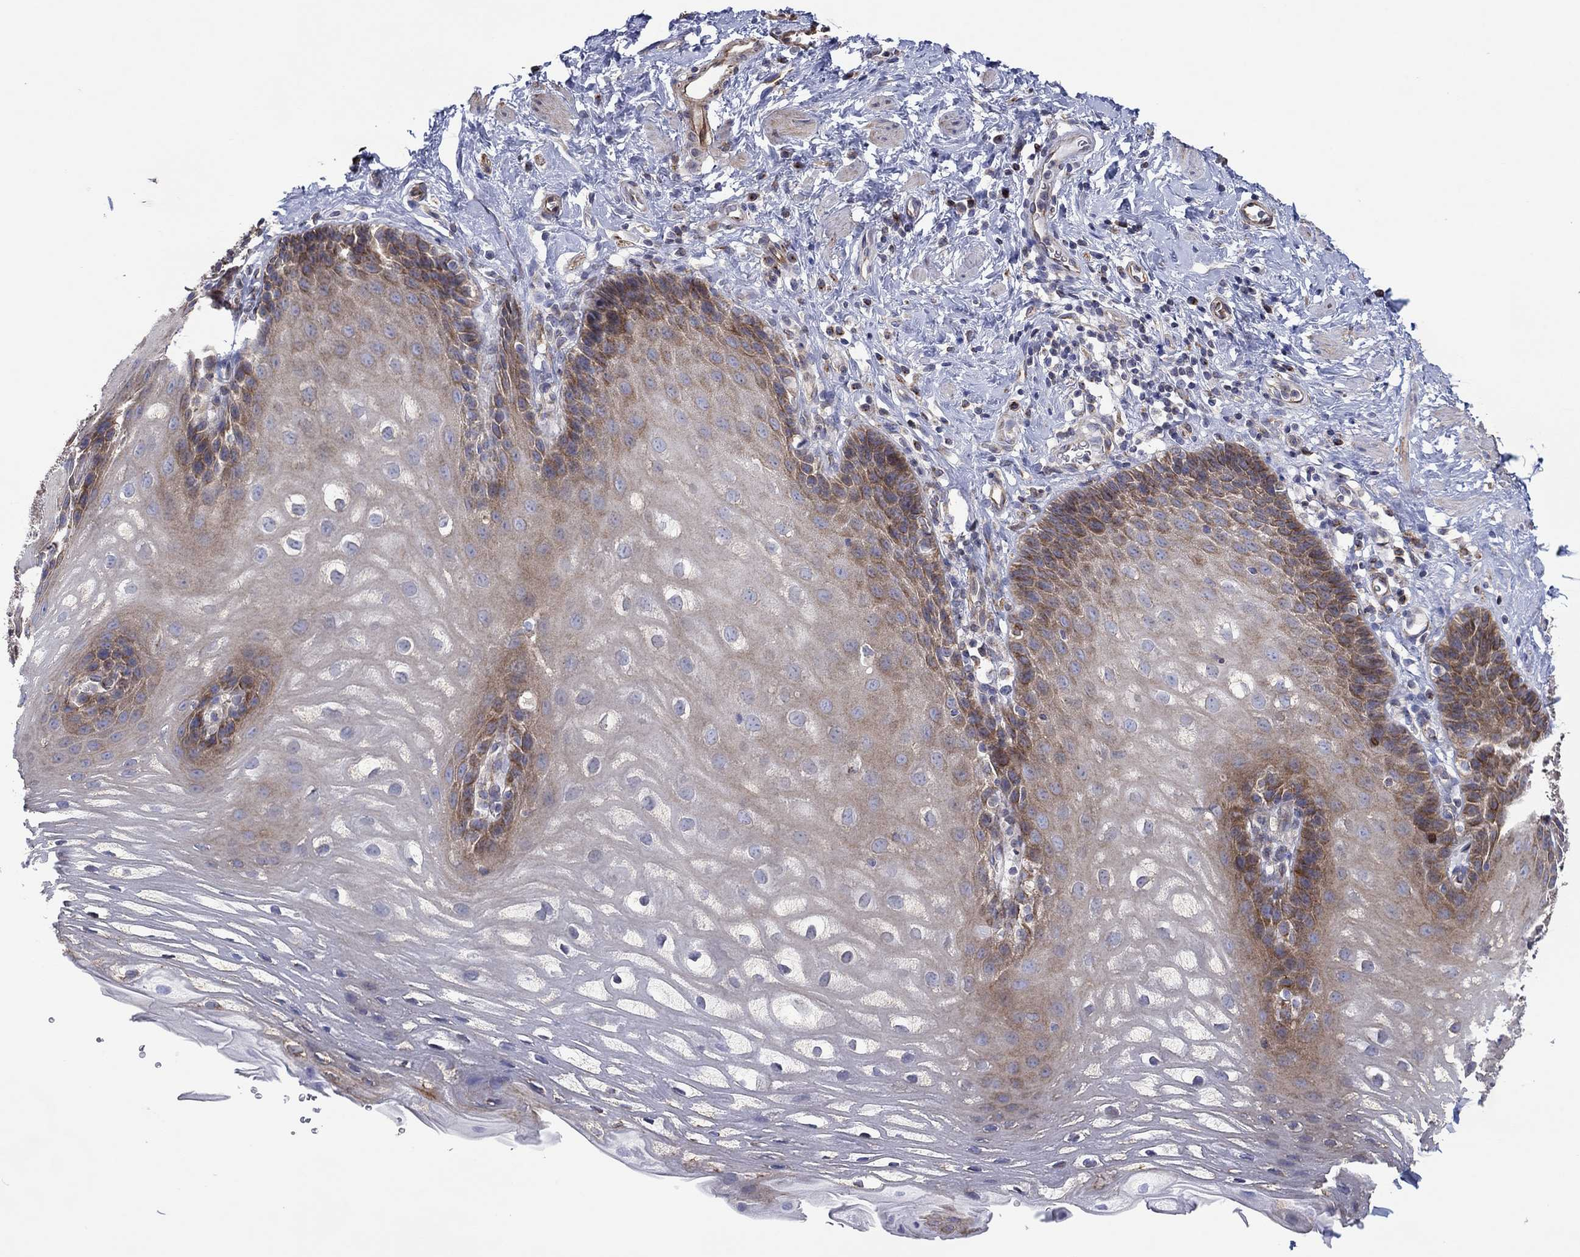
{"staining": {"intensity": "weak", "quantity": "25%-75%", "location": "cytoplasmic/membranous"}, "tissue": "esophagus", "cell_type": "Squamous epithelial cells", "image_type": "normal", "snomed": [{"axis": "morphology", "description": "Normal tissue, NOS"}, {"axis": "topography", "description": "Esophagus"}], "caption": "A low amount of weak cytoplasmic/membranous expression is appreciated in about 25%-75% of squamous epithelial cells in benign esophagus. The staining was performed using DAB to visualize the protein expression in brown, while the nuclei were stained in blue with hematoxylin (Magnification: 20x).", "gene": "TPRN", "patient": {"sex": "male", "age": 64}}